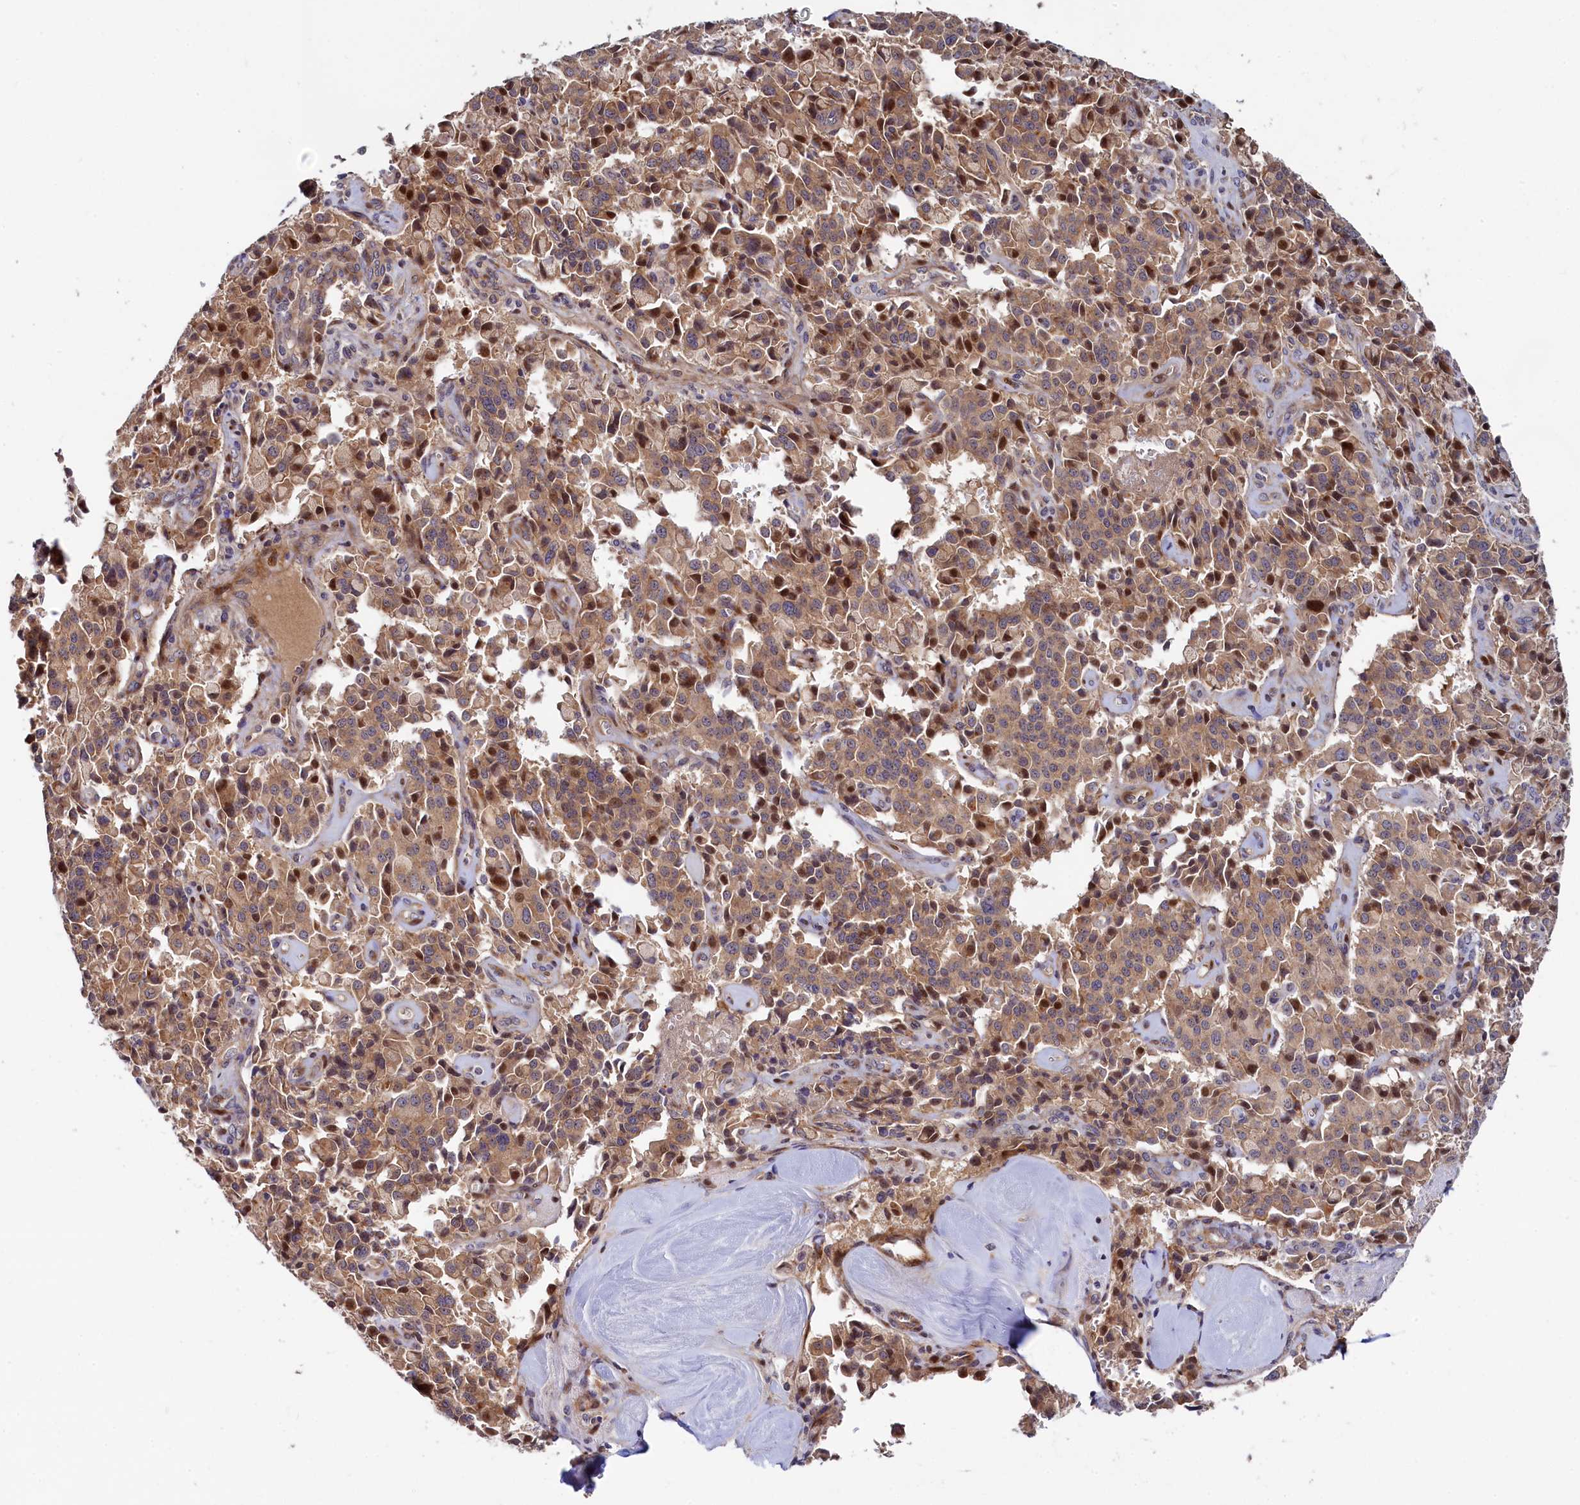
{"staining": {"intensity": "moderate", "quantity": ">75%", "location": "cytoplasmic/membranous,nuclear"}, "tissue": "pancreatic cancer", "cell_type": "Tumor cells", "image_type": "cancer", "snomed": [{"axis": "morphology", "description": "Adenocarcinoma, NOS"}, {"axis": "topography", "description": "Pancreas"}], "caption": "This photomicrograph exhibits immunohistochemistry staining of human pancreatic cancer, with medium moderate cytoplasmic/membranous and nuclear expression in approximately >75% of tumor cells.", "gene": "PIK3C3", "patient": {"sex": "male", "age": 65}}